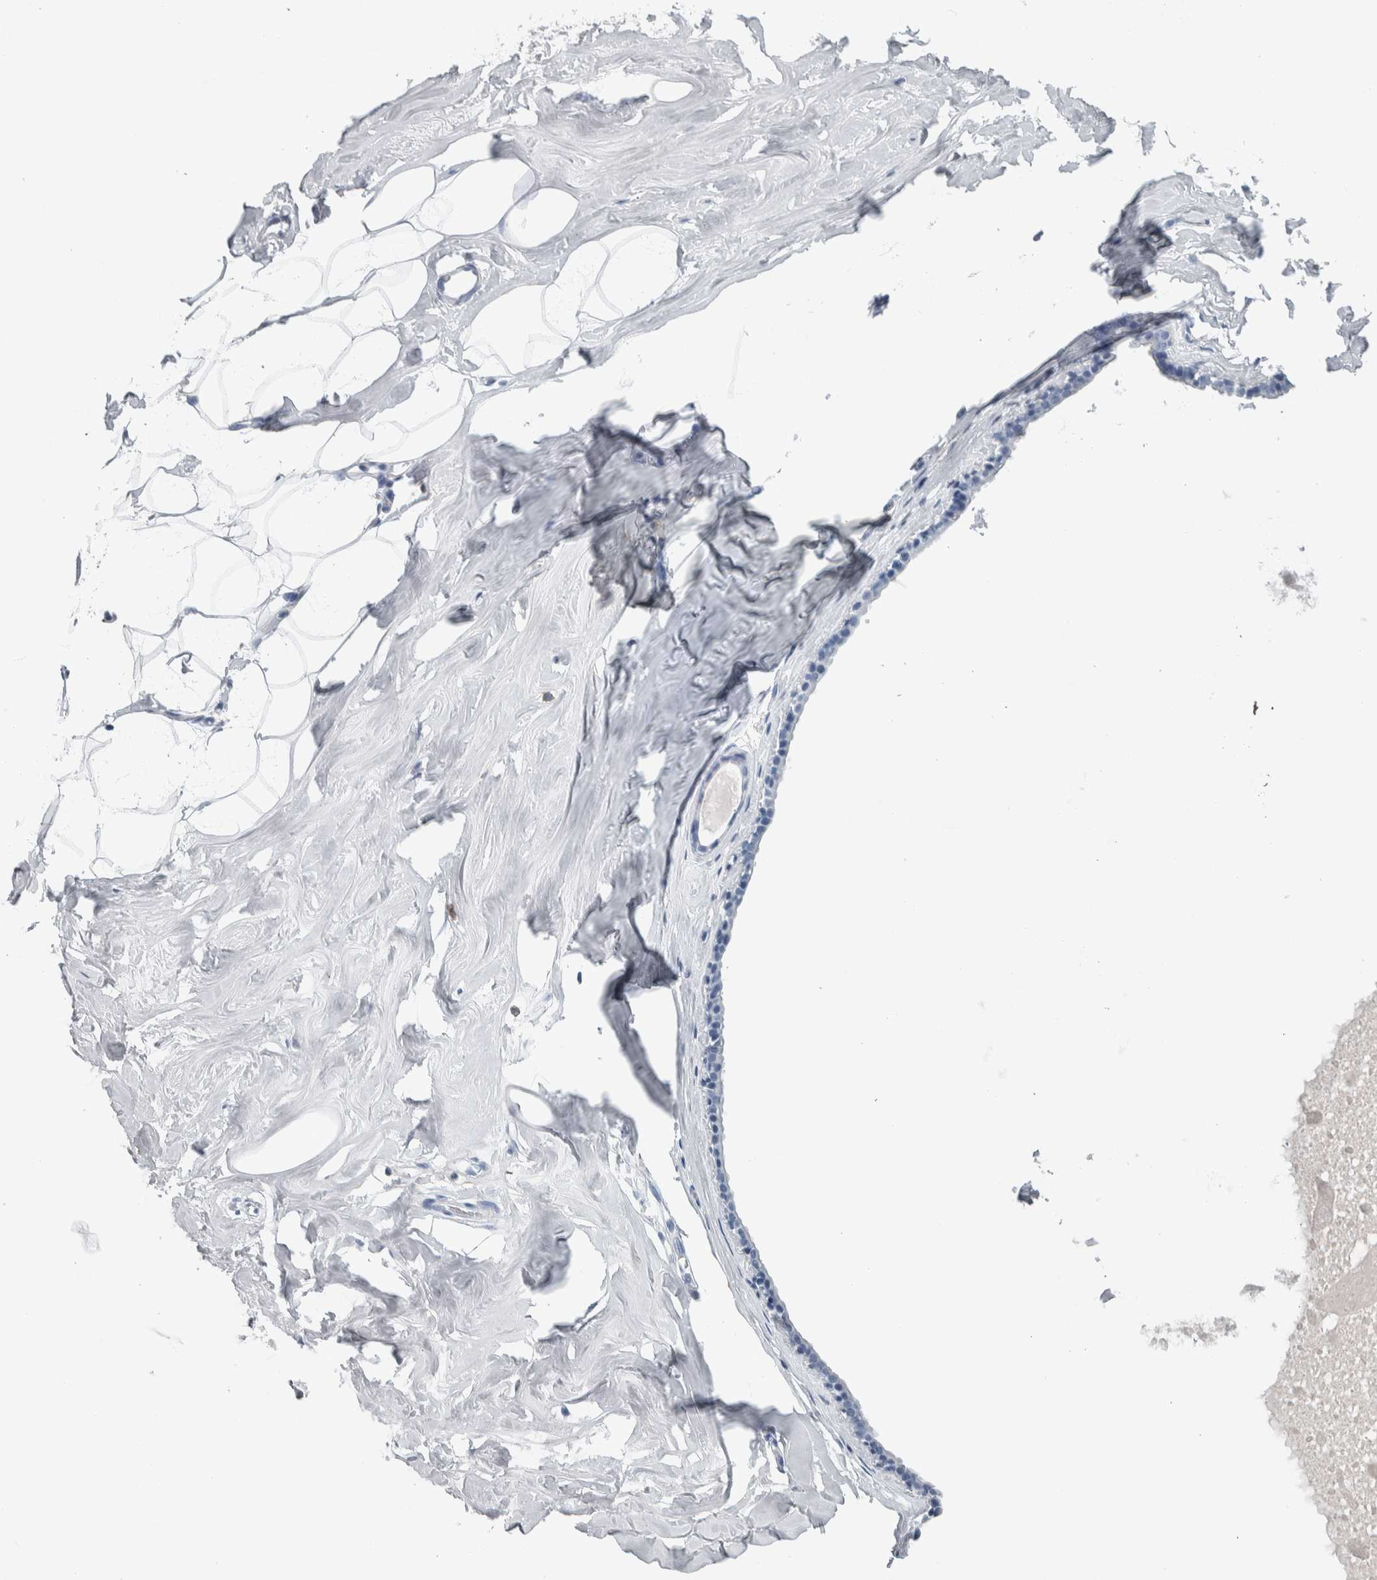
{"staining": {"intensity": "negative", "quantity": "none", "location": "none"}, "tissue": "adipose tissue", "cell_type": "Adipocytes", "image_type": "normal", "snomed": [{"axis": "morphology", "description": "Normal tissue, NOS"}, {"axis": "morphology", "description": "Fibrosis, NOS"}, {"axis": "topography", "description": "Breast"}, {"axis": "topography", "description": "Adipose tissue"}], "caption": "Adipocytes show no significant protein positivity in unremarkable adipose tissue. The staining is performed using DAB (3,3'-diaminobenzidine) brown chromogen with nuclei counter-stained in using hematoxylin.", "gene": "SKAP2", "patient": {"sex": "female", "age": 39}}